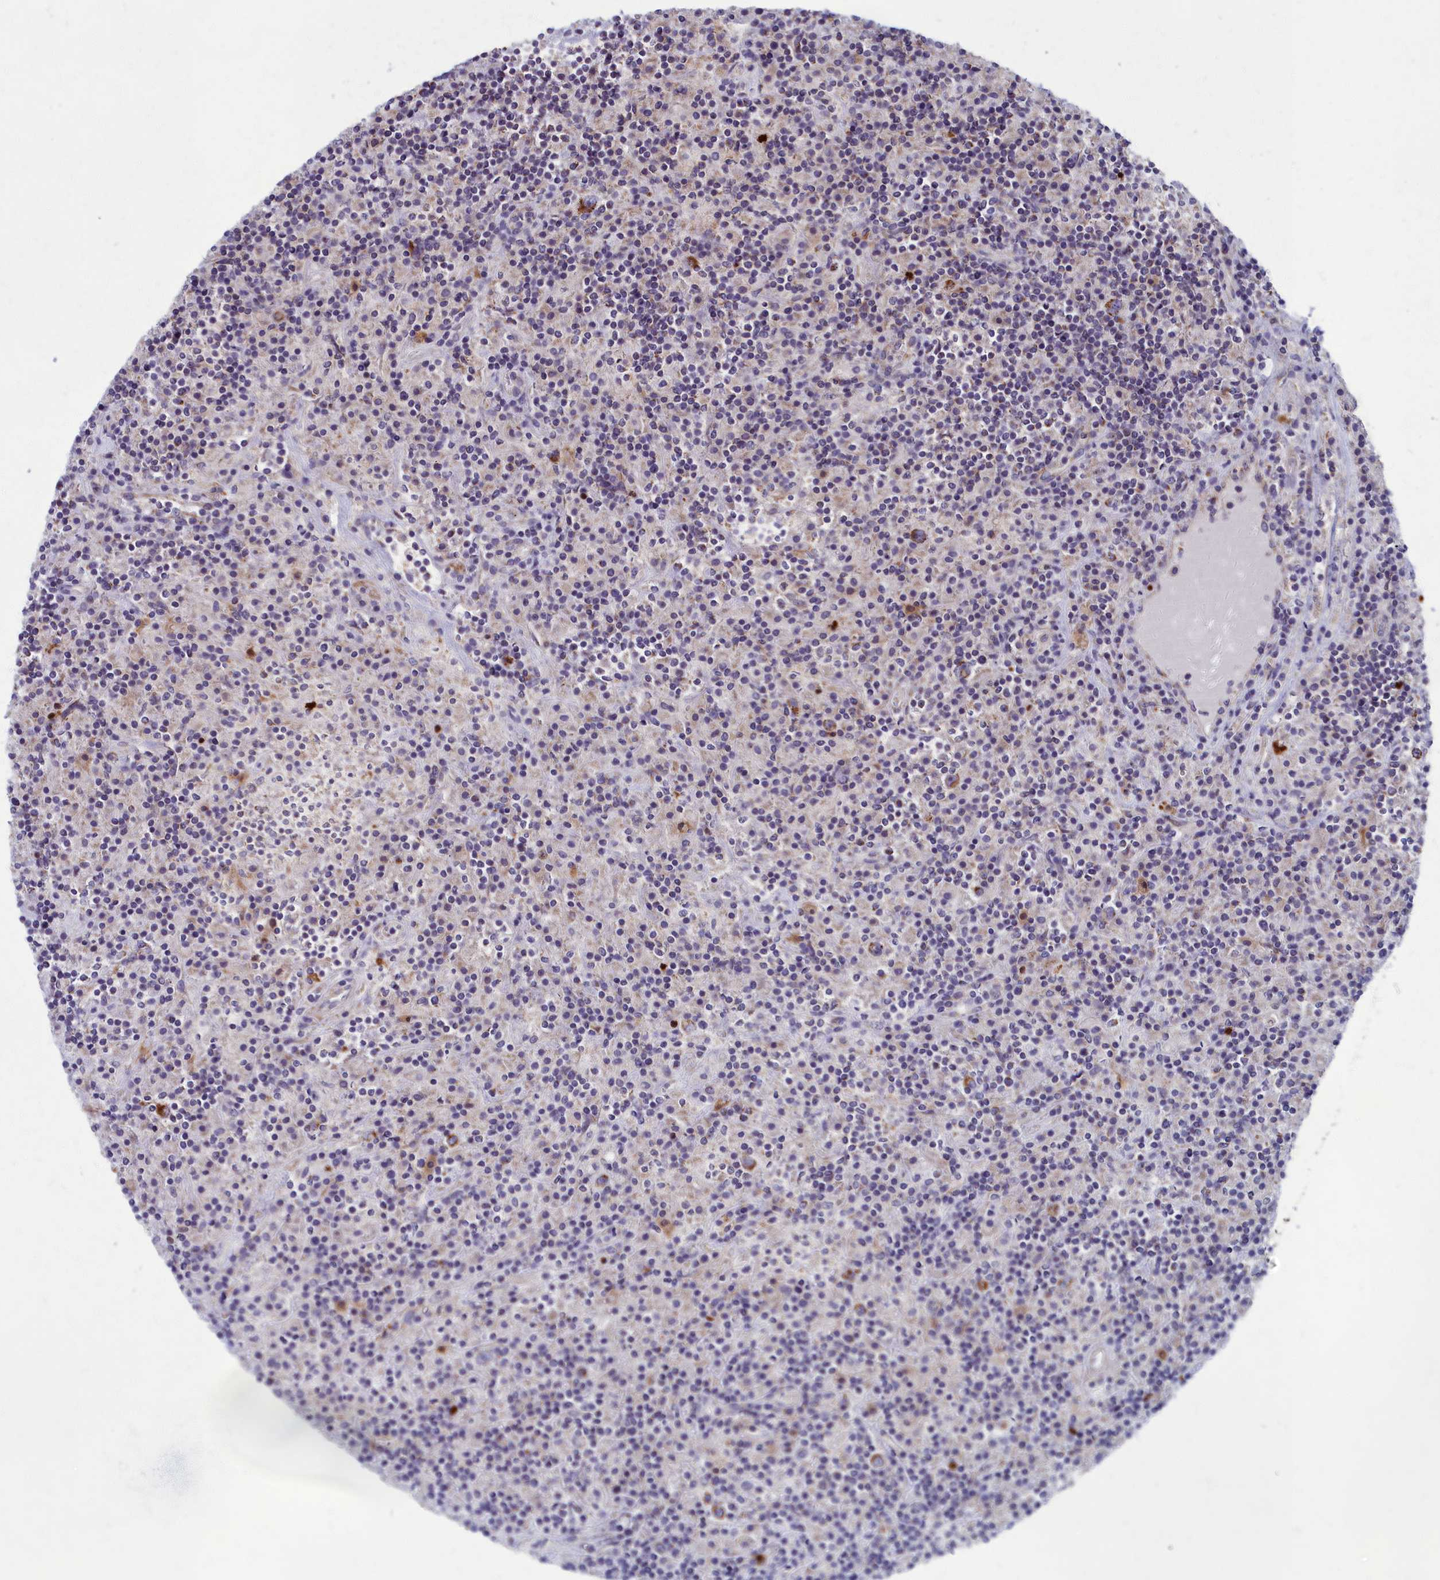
{"staining": {"intensity": "moderate", "quantity": ">75%", "location": "cytoplasmic/membranous"}, "tissue": "lymphoma", "cell_type": "Tumor cells", "image_type": "cancer", "snomed": [{"axis": "morphology", "description": "Hodgkin's disease, NOS"}, {"axis": "topography", "description": "Lymph node"}], "caption": "IHC of human lymphoma exhibits medium levels of moderate cytoplasmic/membranous expression in approximately >75% of tumor cells.", "gene": "MRPS25", "patient": {"sex": "male", "age": 70}}